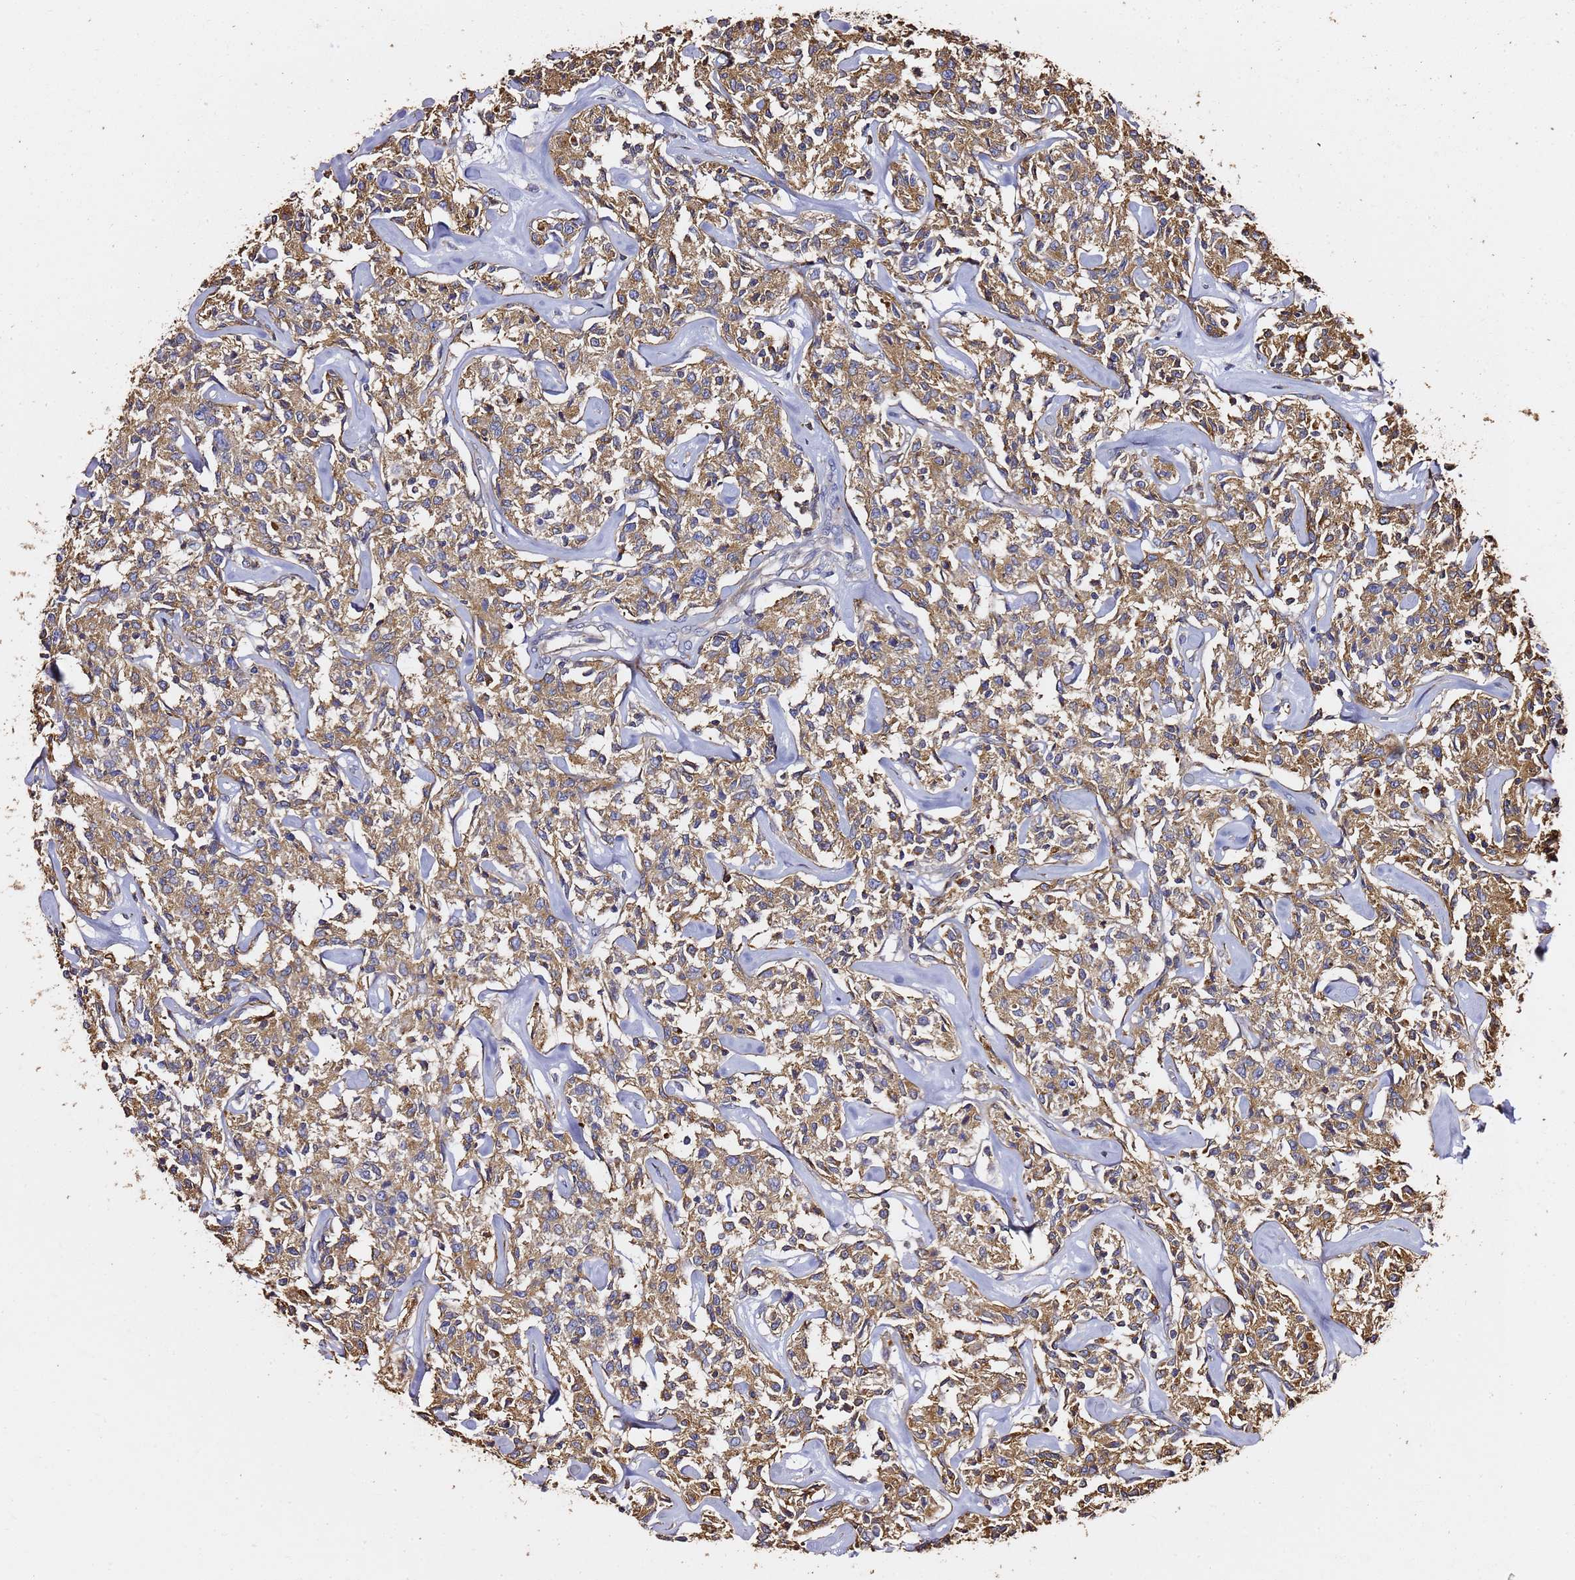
{"staining": {"intensity": "moderate", "quantity": ">75%", "location": "cytoplasmic/membranous"}, "tissue": "lymphoma", "cell_type": "Tumor cells", "image_type": "cancer", "snomed": [{"axis": "morphology", "description": "Malignant lymphoma, non-Hodgkin's type, Low grade"}, {"axis": "topography", "description": "Small intestine"}], "caption": "Protein expression analysis of human lymphoma reveals moderate cytoplasmic/membranous staining in approximately >75% of tumor cells. (Brightfield microscopy of DAB IHC at high magnification).", "gene": "ZFP36L2", "patient": {"sex": "female", "age": 59}}